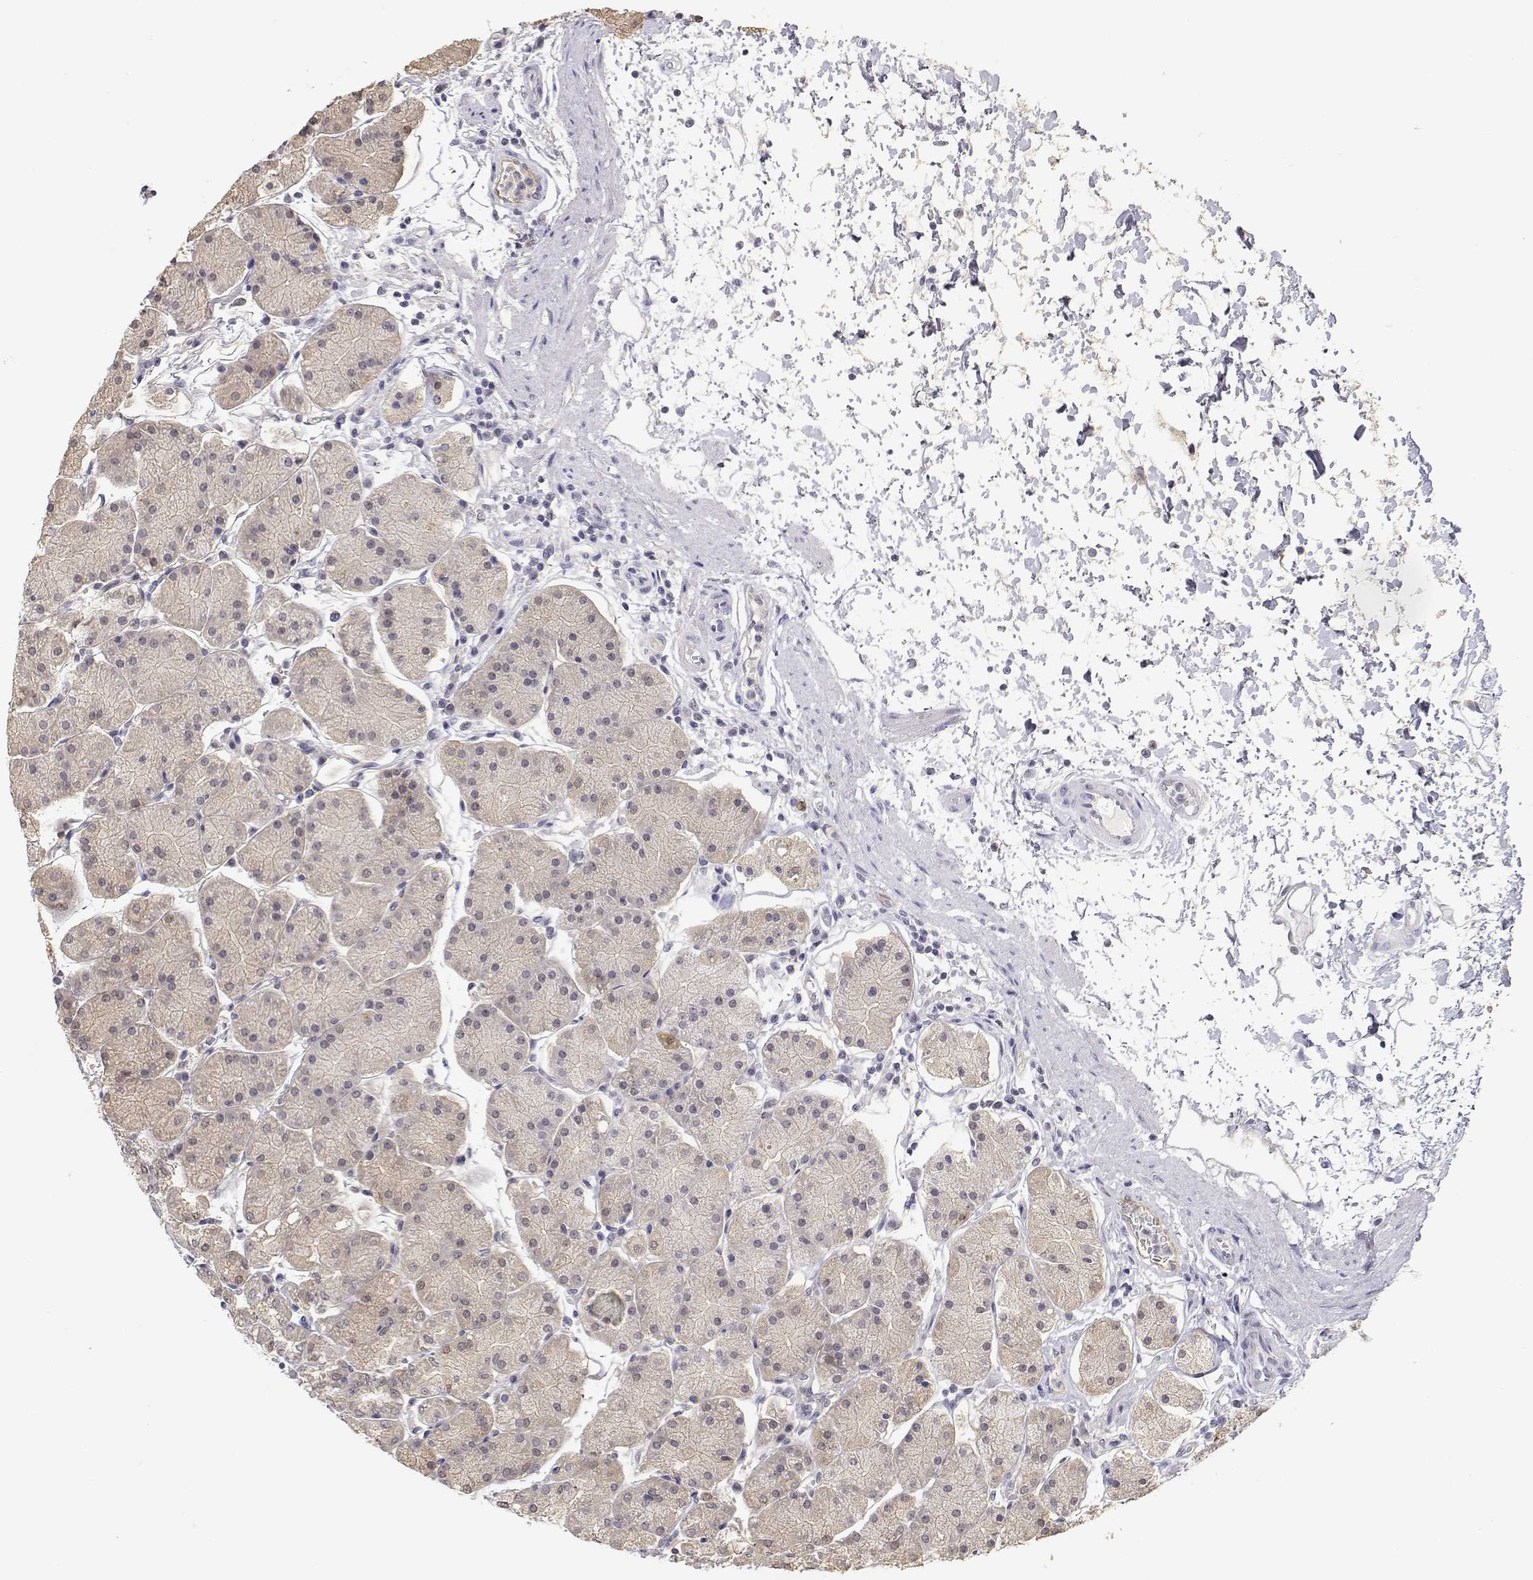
{"staining": {"intensity": "weak", "quantity": "25%-75%", "location": "cytoplasmic/membranous"}, "tissue": "stomach", "cell_type": "Glandular cells", "image_type": "normal", "snomed": [{"axis": "morphology", "description": "Normal tissue, NOS"}, {"axis": "topography", "description": "Stomach"}], "caption": "A photomicrograph showing weak cytoplasmic/membranous expression in approximately 25%-75% of glandular cells in unremarkable stomach, as visualized by brown immunohistochemical staining.", "gene": "ADA", "patient": {"sex": "male", "age": 54}}